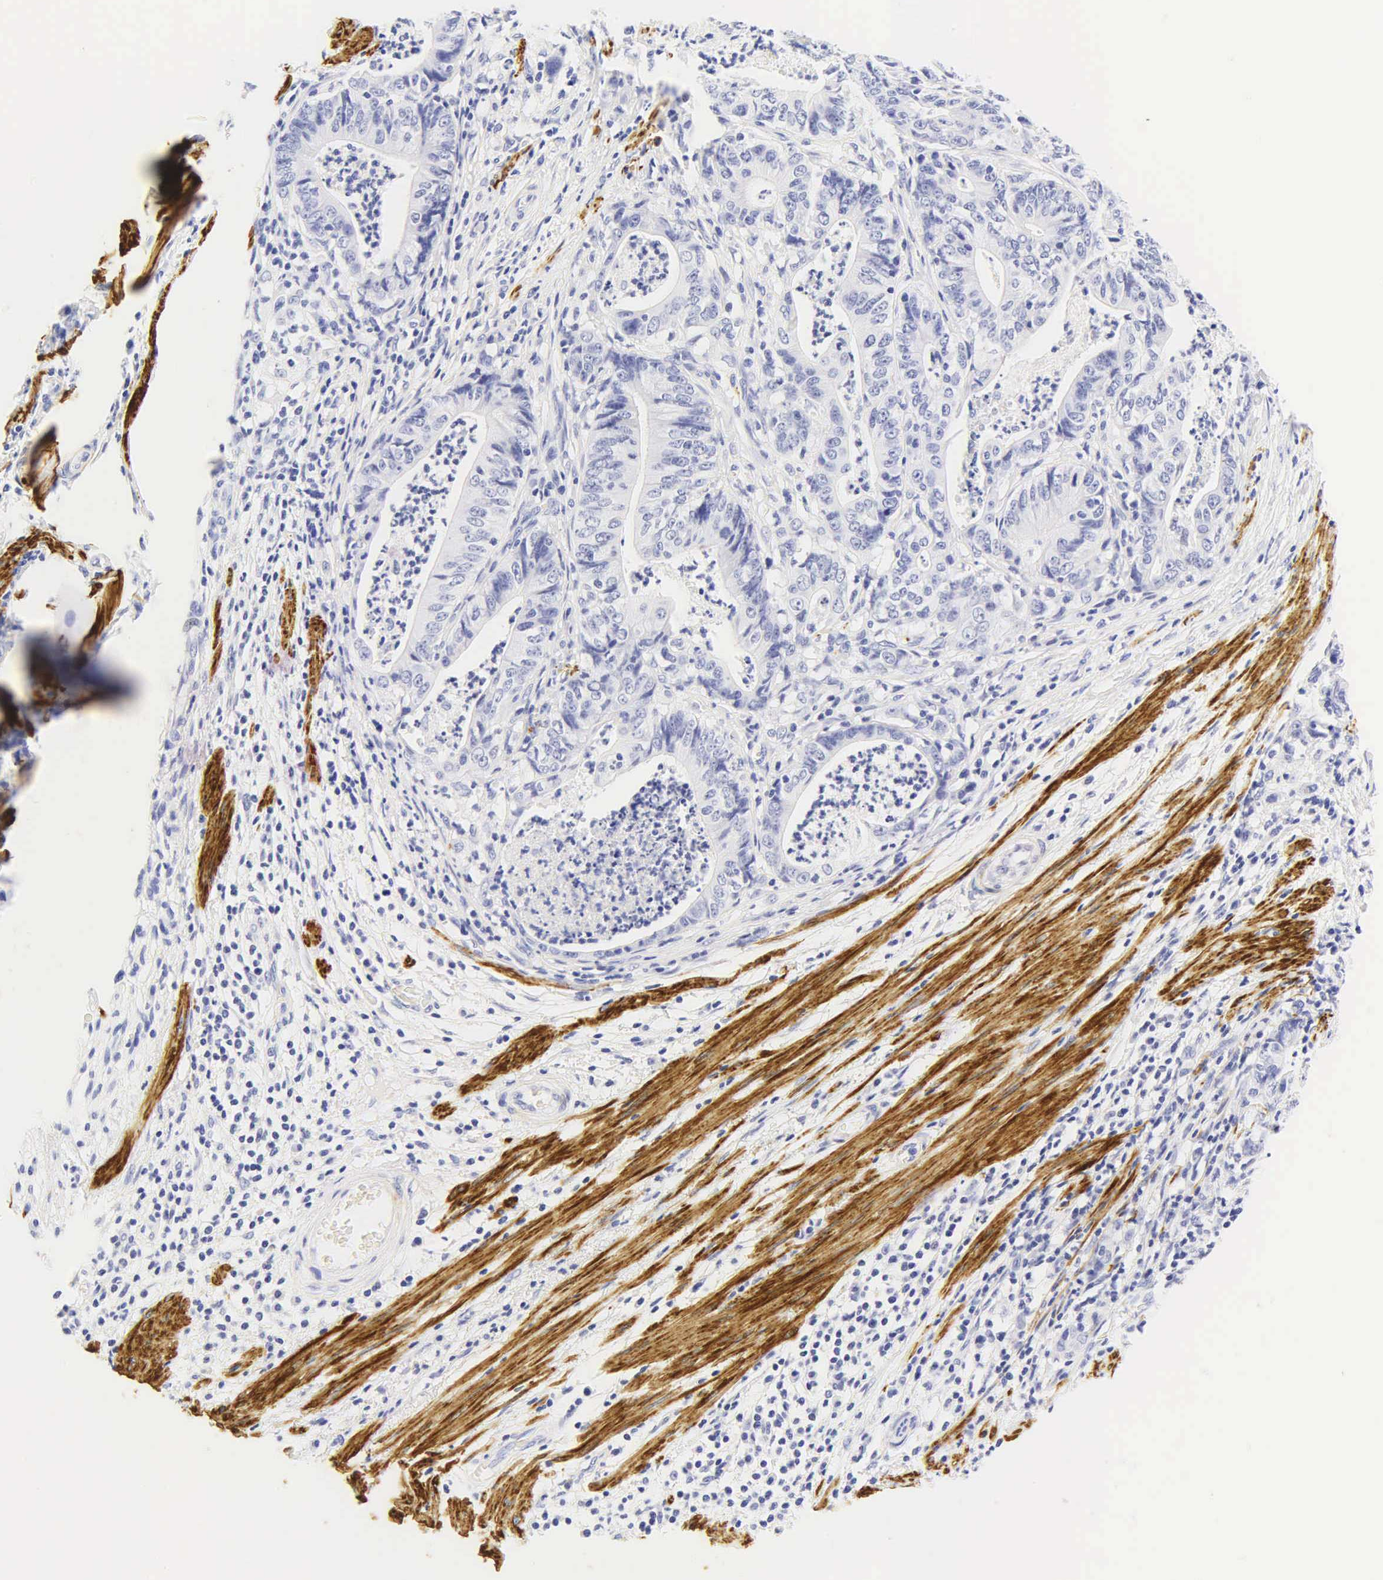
{"staining": {"intensity": "negative", "quantity": "none", "location": "none"}, "tissue": "stomach cancer", "cell_type": "Tumor cells", "image_type": "cancer", "snomed": [{"axis": "morphology", "description": "Adenocarcinoma, NOS"}, {"axis": "topography", "description": "Stomach, lower"}], "caption": "IHC histopathology image of stomach adenocarcinoma stained for a protein (brown), which demonstrates no staining in tumor cells.", "gene": "DES", "patient": {"sex": "female", "age": 86}}